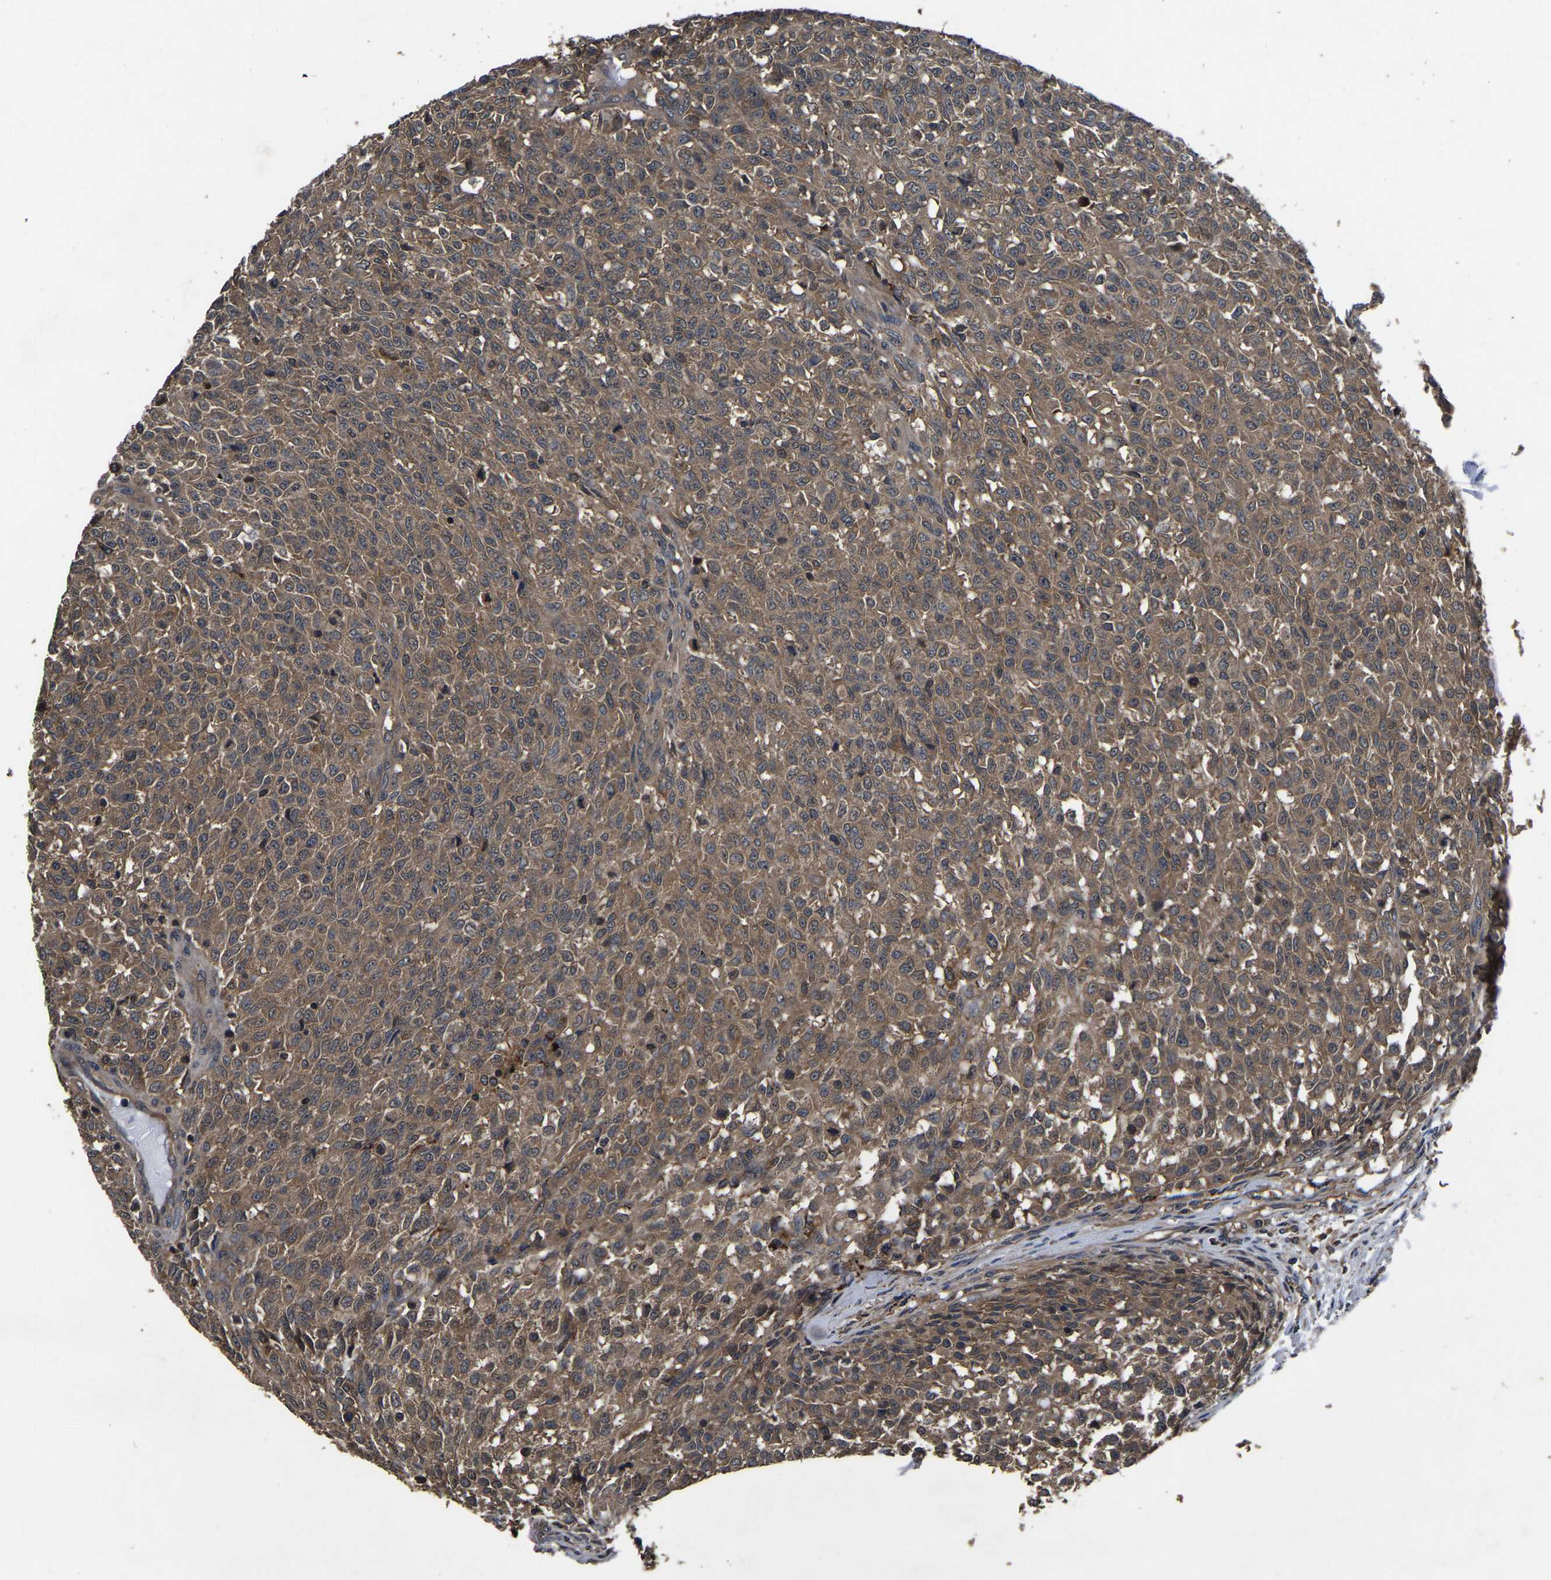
{"staining": {"intensity": "moderate", "quantity": ">75%", "location": "cytoplasmic/membranous"}, "tissue": "testis cancer", "cell_type": "Tumor cells", "image_type": "cancer", "snomed": [{"axis": "morphology", "description": "Seminoma, NOS"}, {"axis": "topography", "description": "Testis"}], "caption": "Human testis cancer (seminoma) stained with a protein marker exhibits moderate staining in tumor cells.", "gene": "CRYZL1", "patient": {"sex": "male", "age": 59}}